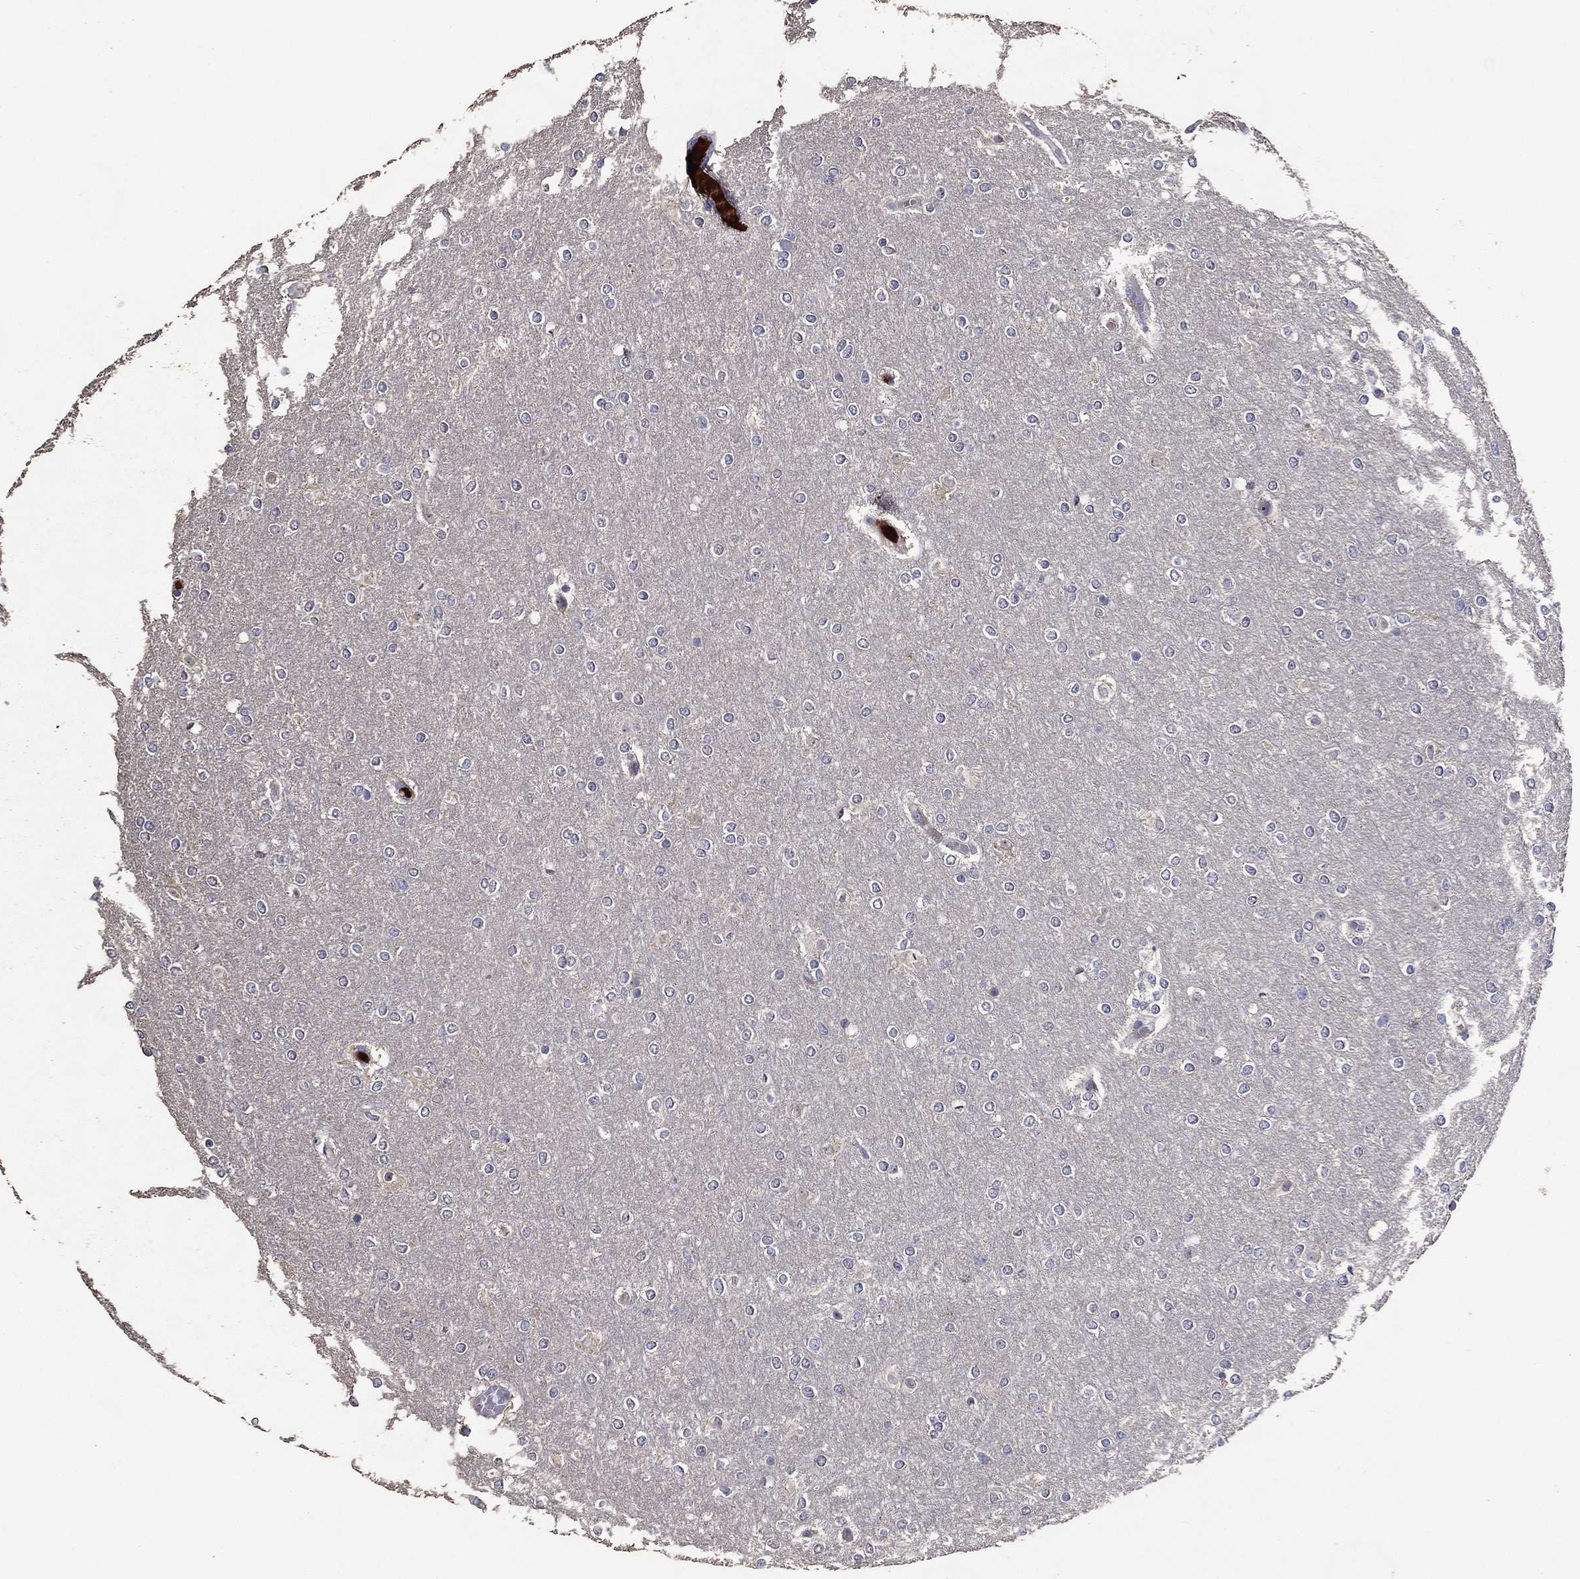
{"staining": {"intensity": "negative", "quantity": "none", "location": "none"}, "tissue": "glioma", "cell_type": "Tumor cells", "image_type": "cancer", "snomed": [{"axis": "morphology", "description": "Glioma, malignant, High grade"}, {"axis": "topography", "description": "Brain"}], "caption": "Photomicrograph shows no significant protein expression in tumor cells of glioma. (DAB immunohistochemistry with hematoxylin counter stain).", "gene": "EFNA1", "patient": {"sex": "female", "age": 61}}